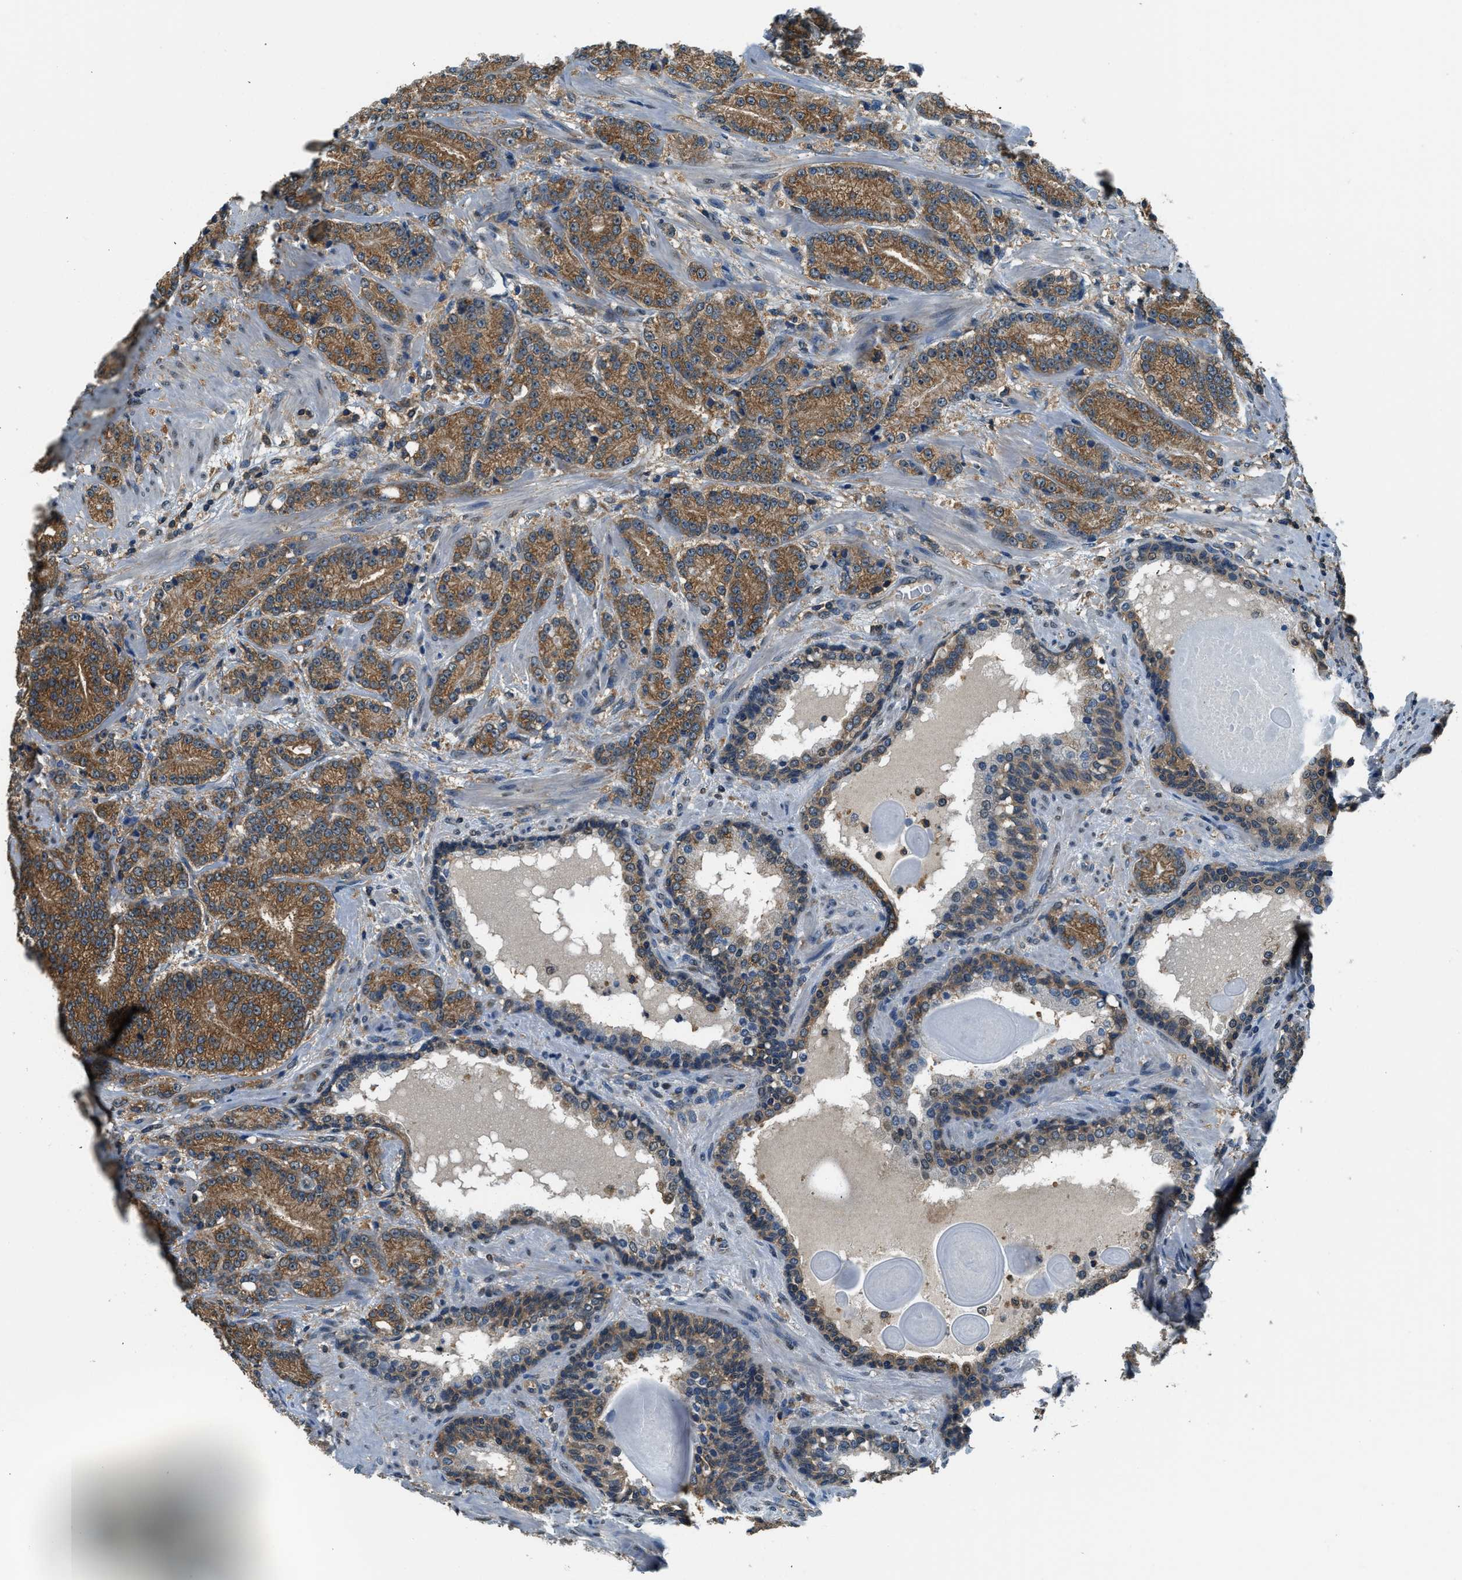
{"staining": {"intensity": "strong", "quantity": ">75%", "location": "cytoplasmic/membranous"}, "tissue": "prostate cancer", "cell_type": "Tumor cells", "image_type": "cancer", "snomed": [{"axis": "morphology", "description": "Adenocarcinoma, High grade"}, {"axis": "topography", "description": "Prostate"}], "caption": "Prostate cancer was stained to show a protein in brown. There is high levels of strong cytoplasmic/membranous staining in approximately >75% of tumor cells.", "gene": "ARFGAP2", "patient": {"sex": "male", "age": 61}}